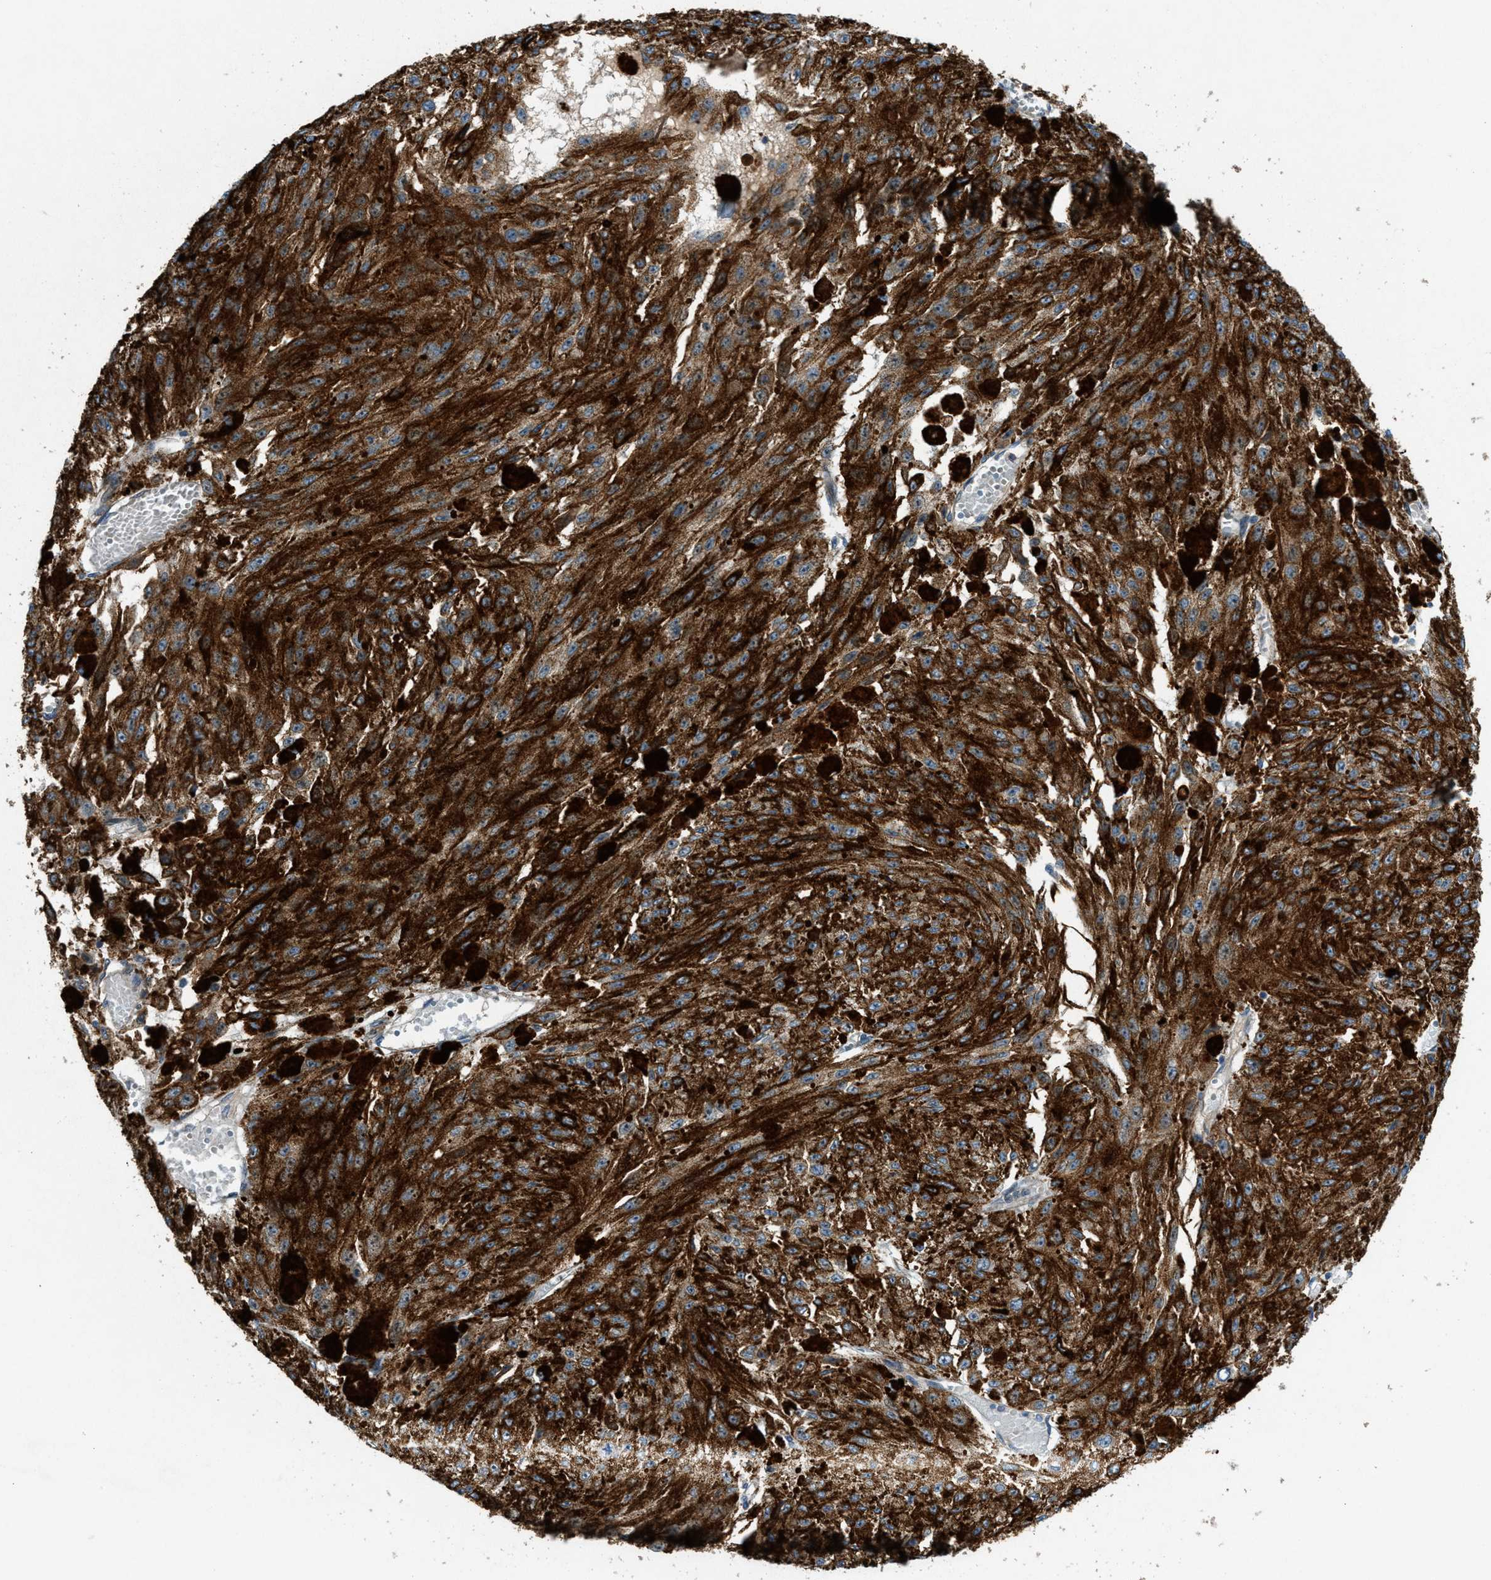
{"staining": {"intensity": "strong", "quantity": ">75%", "location": "cytoplasmic/membranous,nuclear"}, "tissue": "melanoma", "cell_type": "Tumor cells", "image_type": "cancer", "snomed": [{"axis": "morphology", "description": "Malignant melanoma, NOS"}, {"axis": "topography", "description": "Other"}], "caption": "High-magnification brightfield microscopy of melanoma stained with DAB (brown) and counterstained with hematoxylin (blue). tumor cells exhibit strong cytoplasmic/membranous and nuclear expression is identified in approximately>75% of cells. The staining was performed using DAB (3,3'-diaminobenzidine) to visualize the protein expression in brown, while the nuclei were stained in blue with hematoxylin (Magnification: 20x).", "gene": "CYB5D1", "patient": {"sex": "male", "age": 79}}